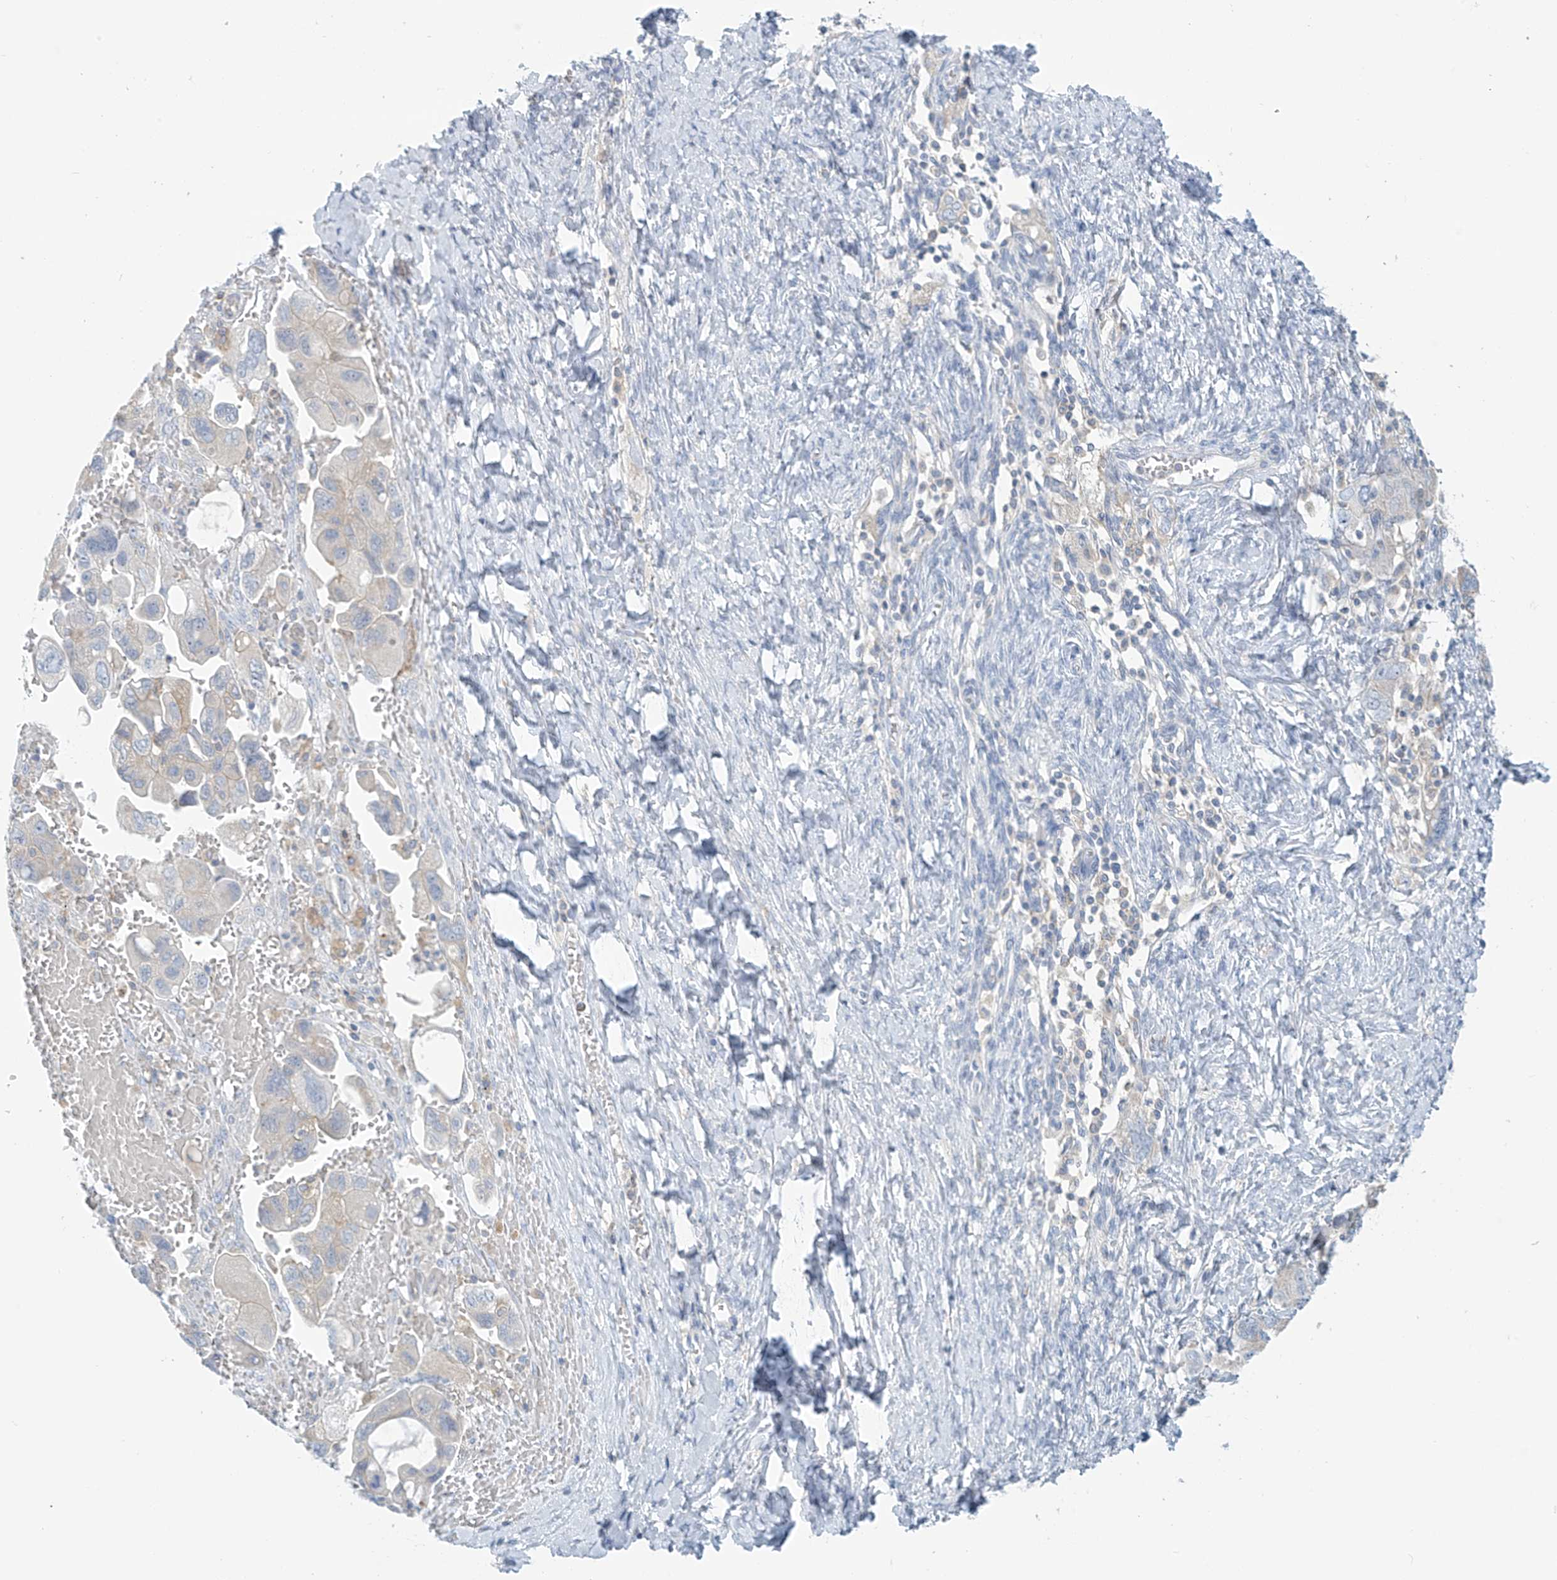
{"staining": {"intensity": "negative", "quantity": "none", "location": "none"}, "tissue": "ovarian cancer", "cell_type": "Tumor cells", "image_type": "cancer", "snomed": [{"axis": "morphology", "description": "Carcinoma, NOS"}, {"axis": "morphology", "description": "Cystadenocarcinoma, serous, NOS"}, {"axis": "topography", "description": "Ovary"}], "caption": "Human serous cystadenocarcinoma (ovarian) stained for a protein using immunohistochemistry (IHC) shows no expression in tumor cells.", "gene": "SLC6A12", "patient": {"sex": "female", "age": 69}}